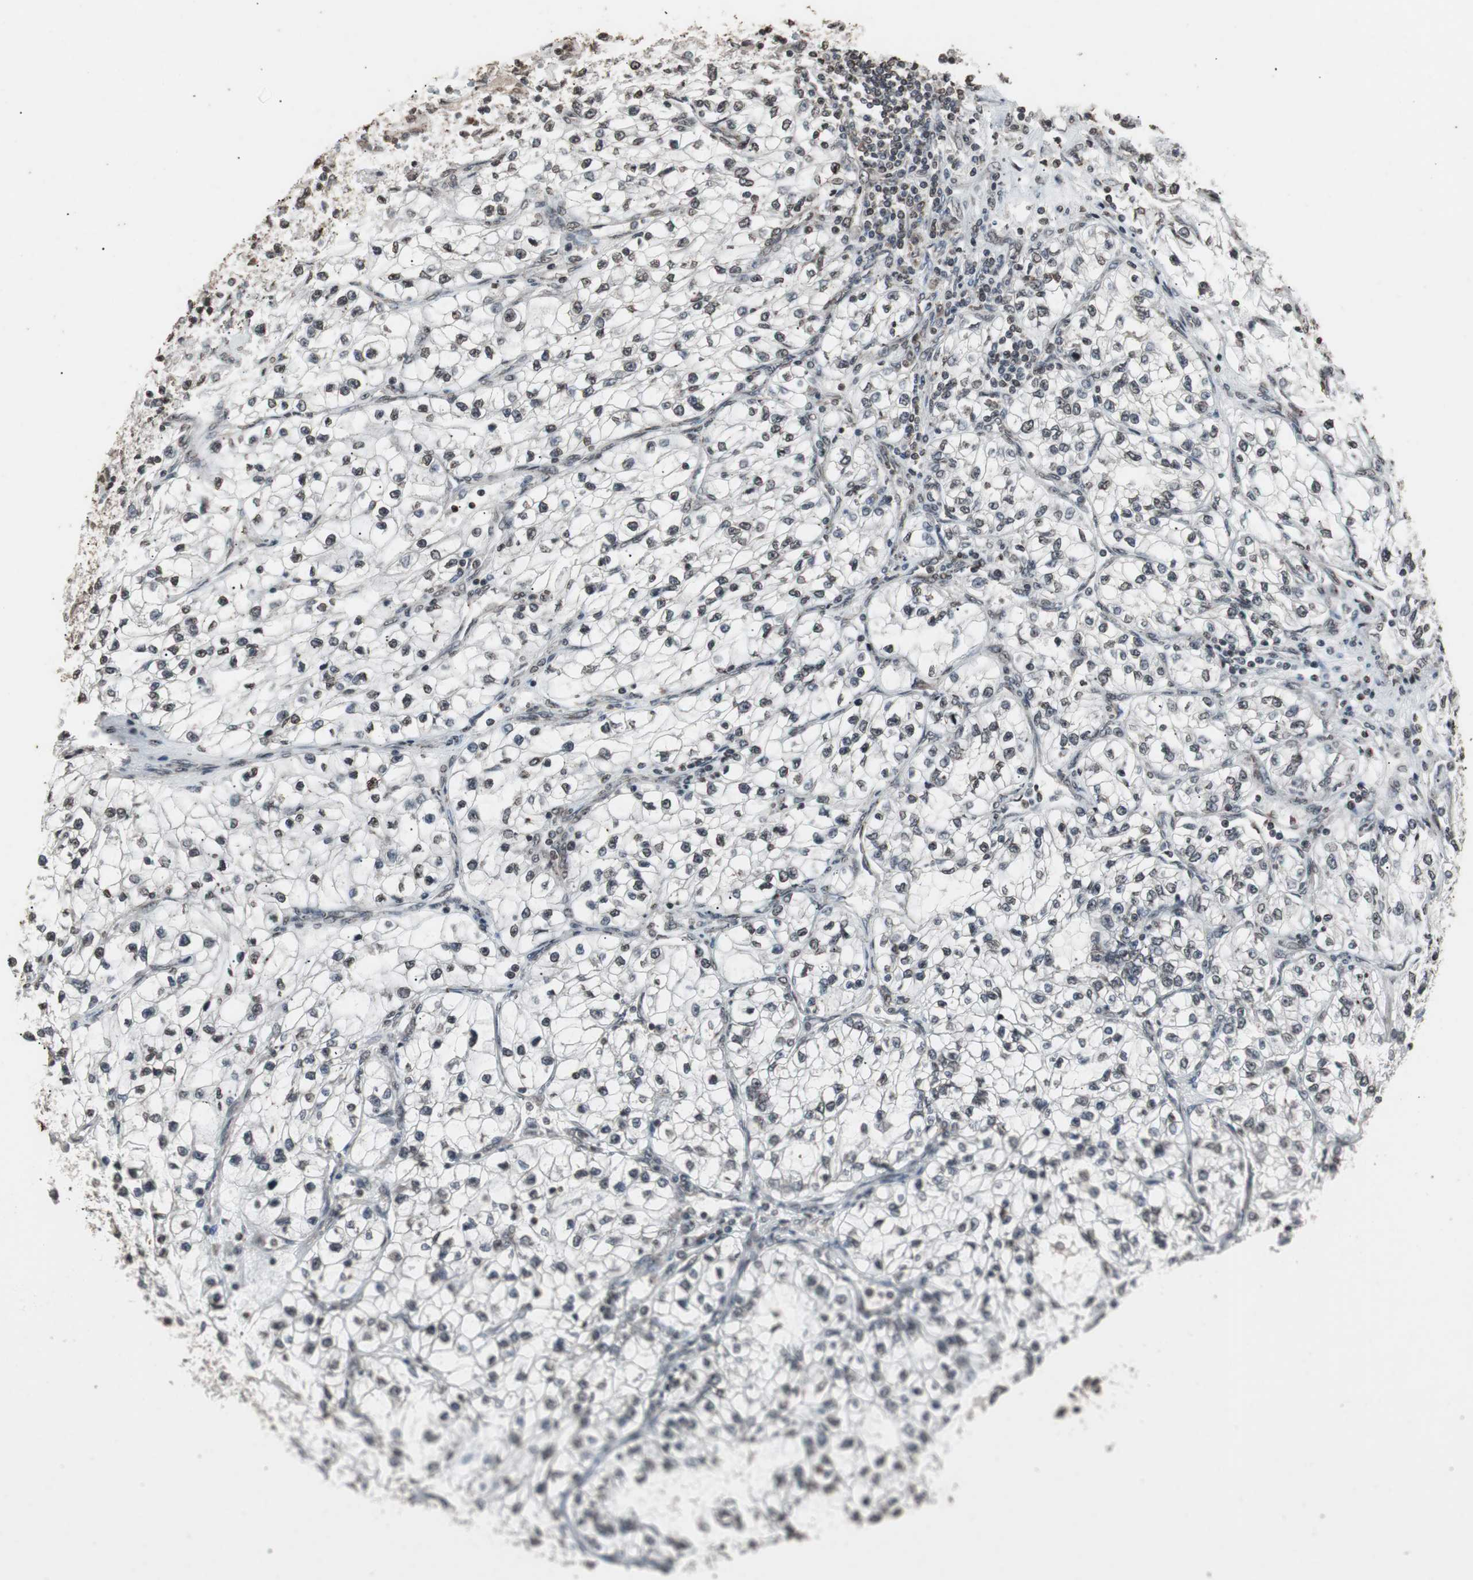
{"staining": {"intensity": "weak", "quantity": "<25%", "location": "nuclear"}, "tissue": "renal cancer", "cell_type": "Tumor cells", "image_type": "cancer", "snomed": [{"axis": "morphology", "description": "Adenocarcinoma, NOS"}, {"axis": "topography", "description": "Kidney"}], "caption": "Tumor cells show no significant positivity in adenocarcinoma (renal).", "gene": "ZFC3H1", "patient": {"sex": "female", "age": 57}}